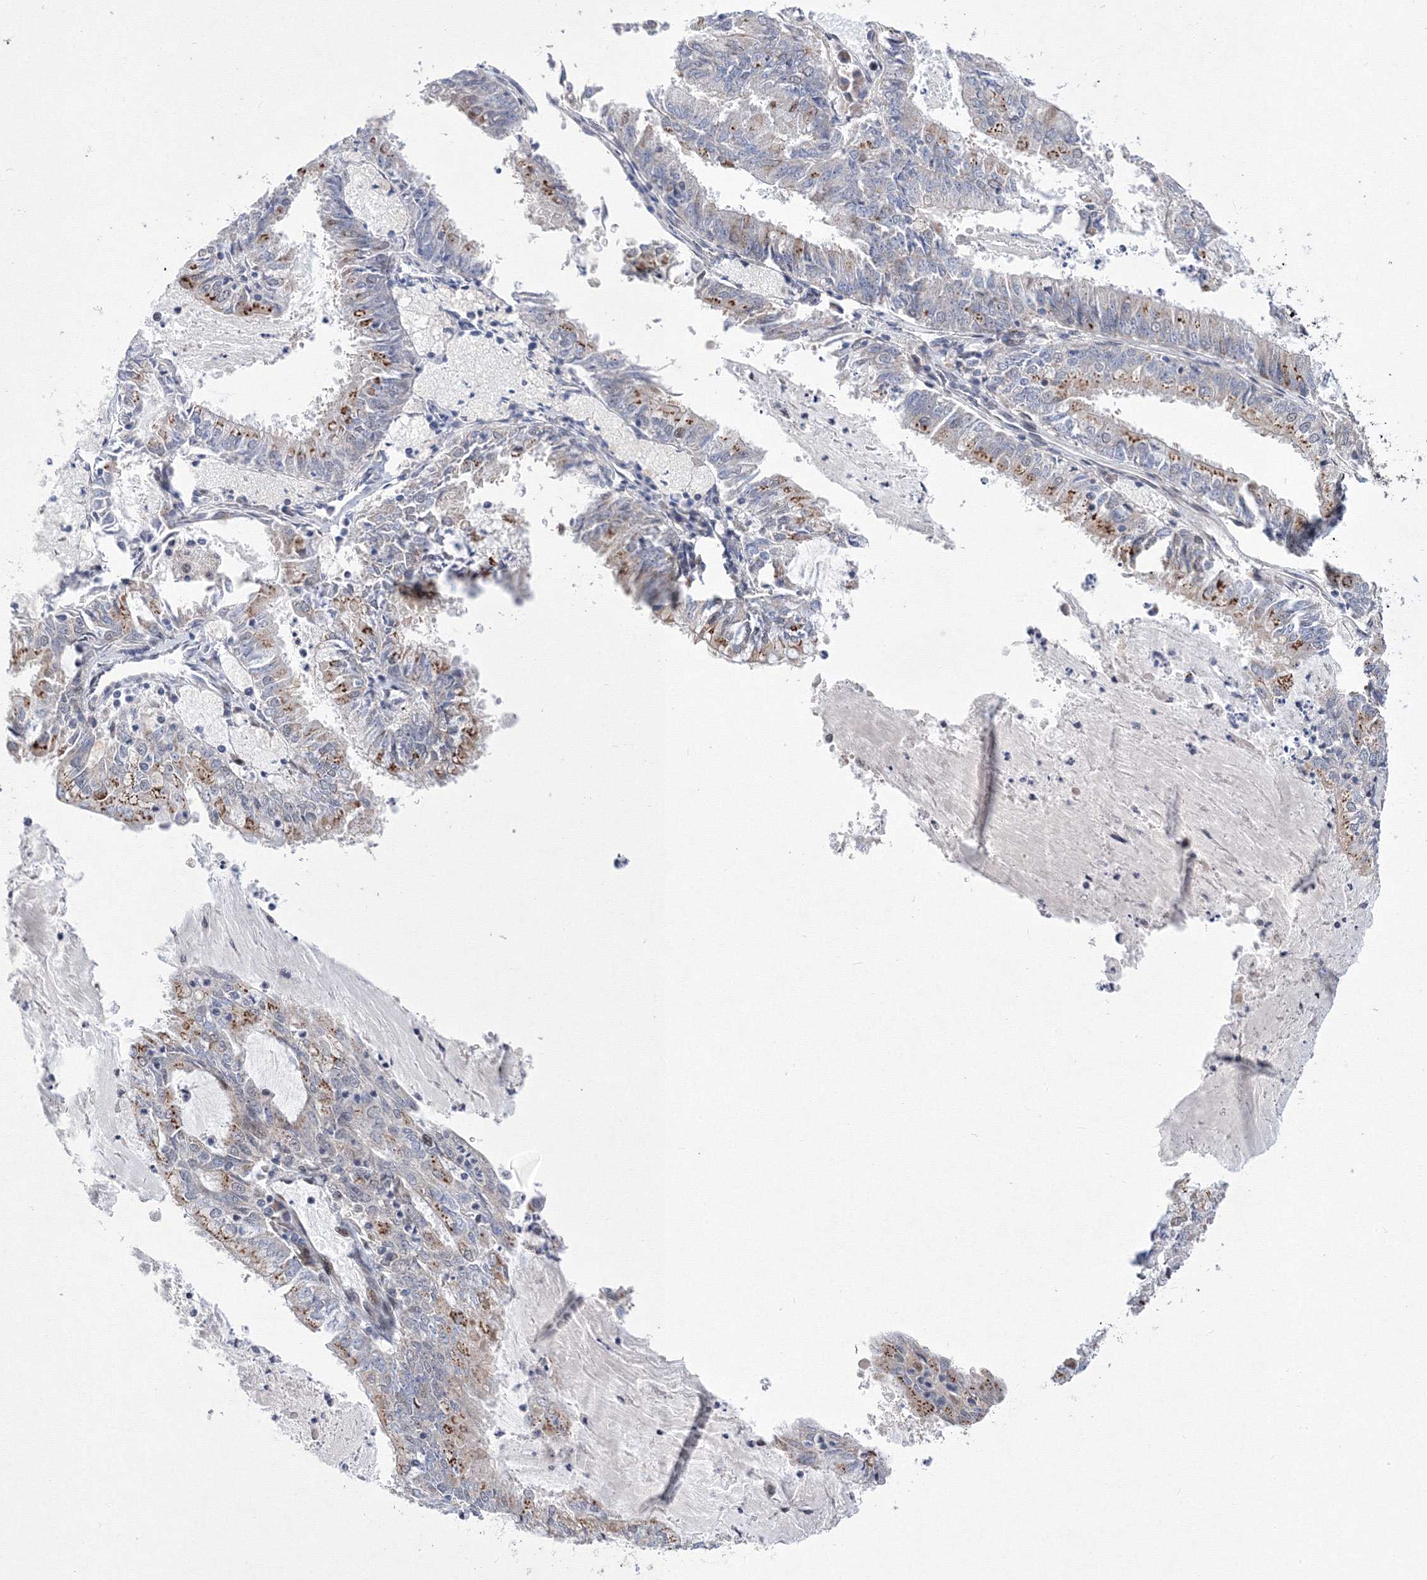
{"staining": {"intensity": "moderate", "quantity": "<25%", "location": "cytoplasmic/membranous"}, "tissue": "endometrial cancer", "cell_type": "Tumor cells", "image_type": "cancer", "snomed": [{"axis": "morphology", "description": "Adenocarcinoma, NOS"}, {"axis": "topography", "description": "Endometrium"}], "caption": "Immunohistochemical staining of adenocarcinoma (endometrial) exhibits moderate cytoplasmic/membranous protein positivity in about <25% of tumor cells. Immunohistochemistry (ihc) stains the protein of interest in brown and the nuclei are stained blue.", "gene": "GPN1", "patient": {"sex": "female", "age": 57}}